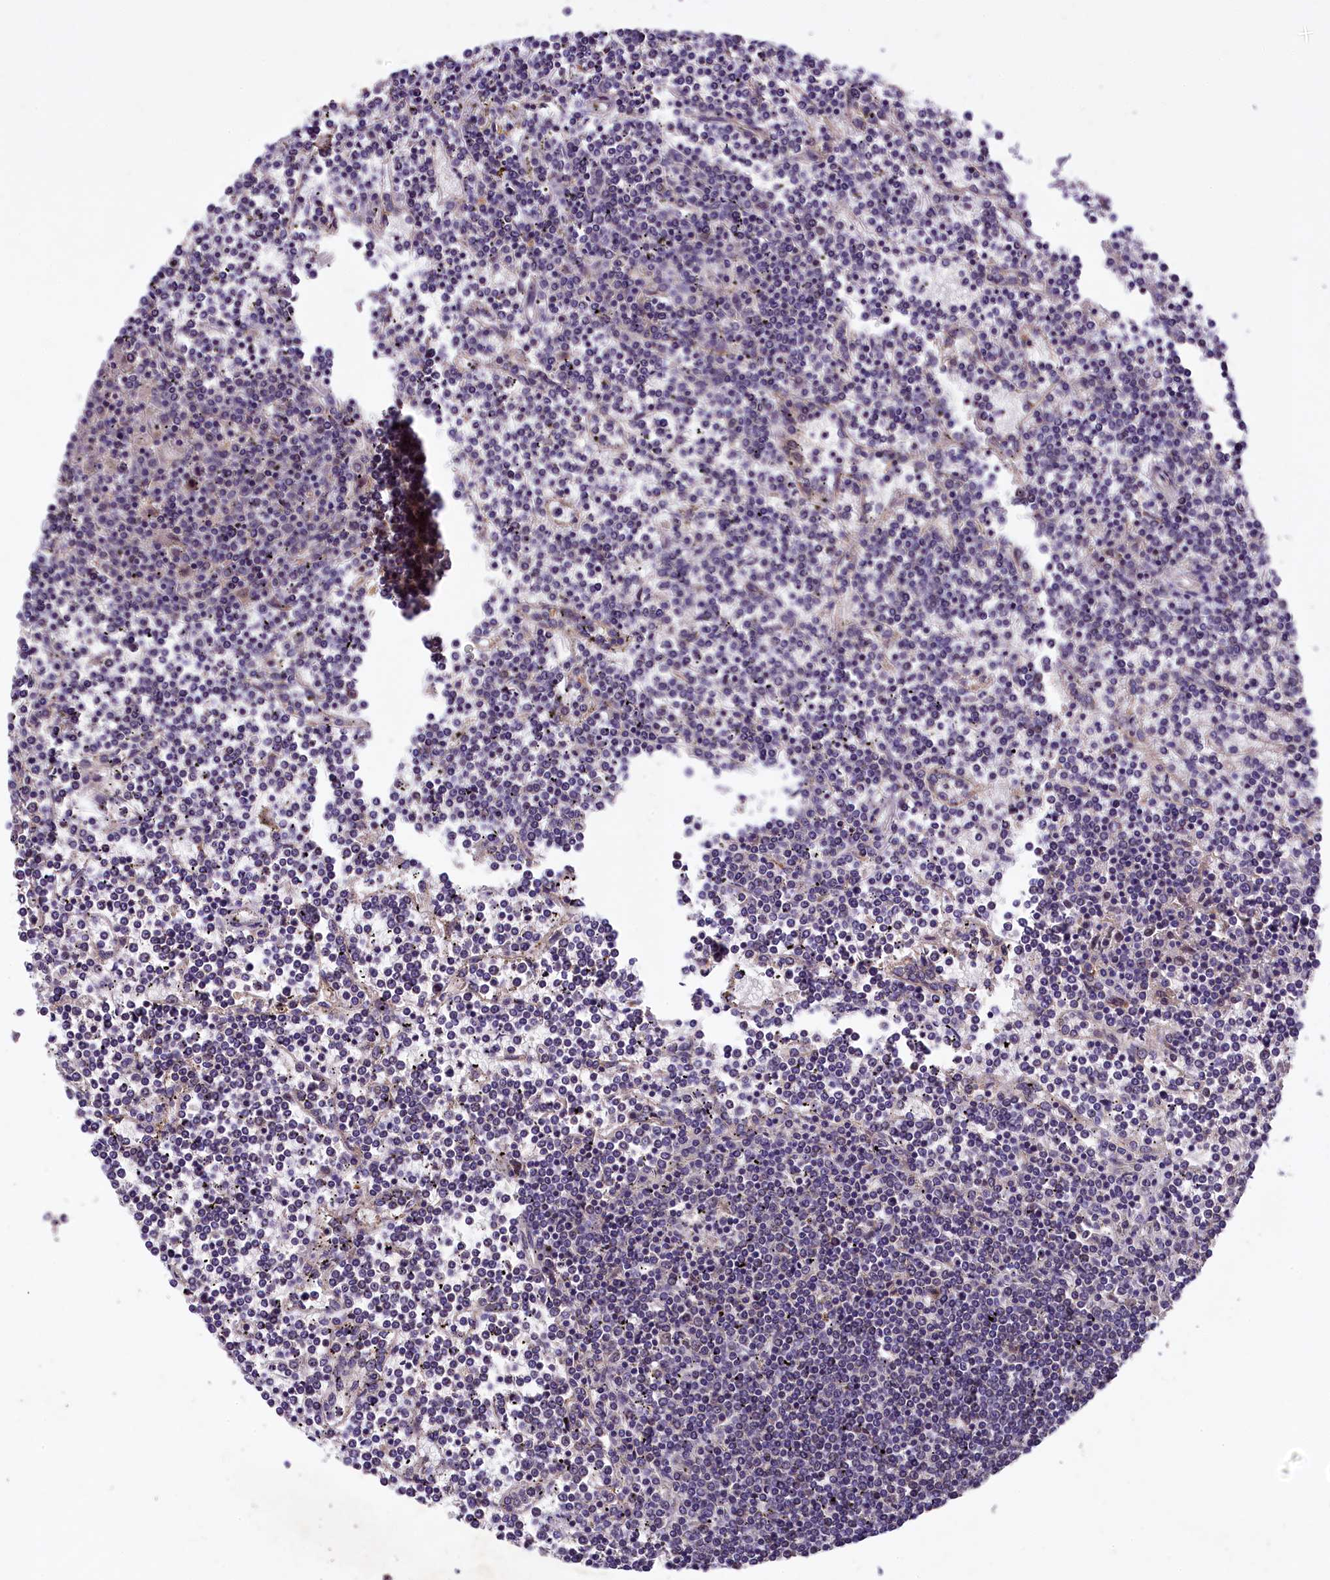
{"staining": {"intensity": "negative", "quantity": "none", "location": "none"}, "tissue": "lymphoma", "cell_type": "Tumor cells", "image_type": "cancer", "snomed": [{"axis": "morphology", "description": "Malignant lymphoma, non-Hodgkin's type, Low grade"}, {"axis": "topography", "description": "Spleen"}], "caption": "Immunohistochemistry of low-grade malignant lymphoma, non-Hodgkin's type shows no positivity in tumor cells.", "gene": "PLXNB1", "patient": {"sex": "female", "age": 19}}